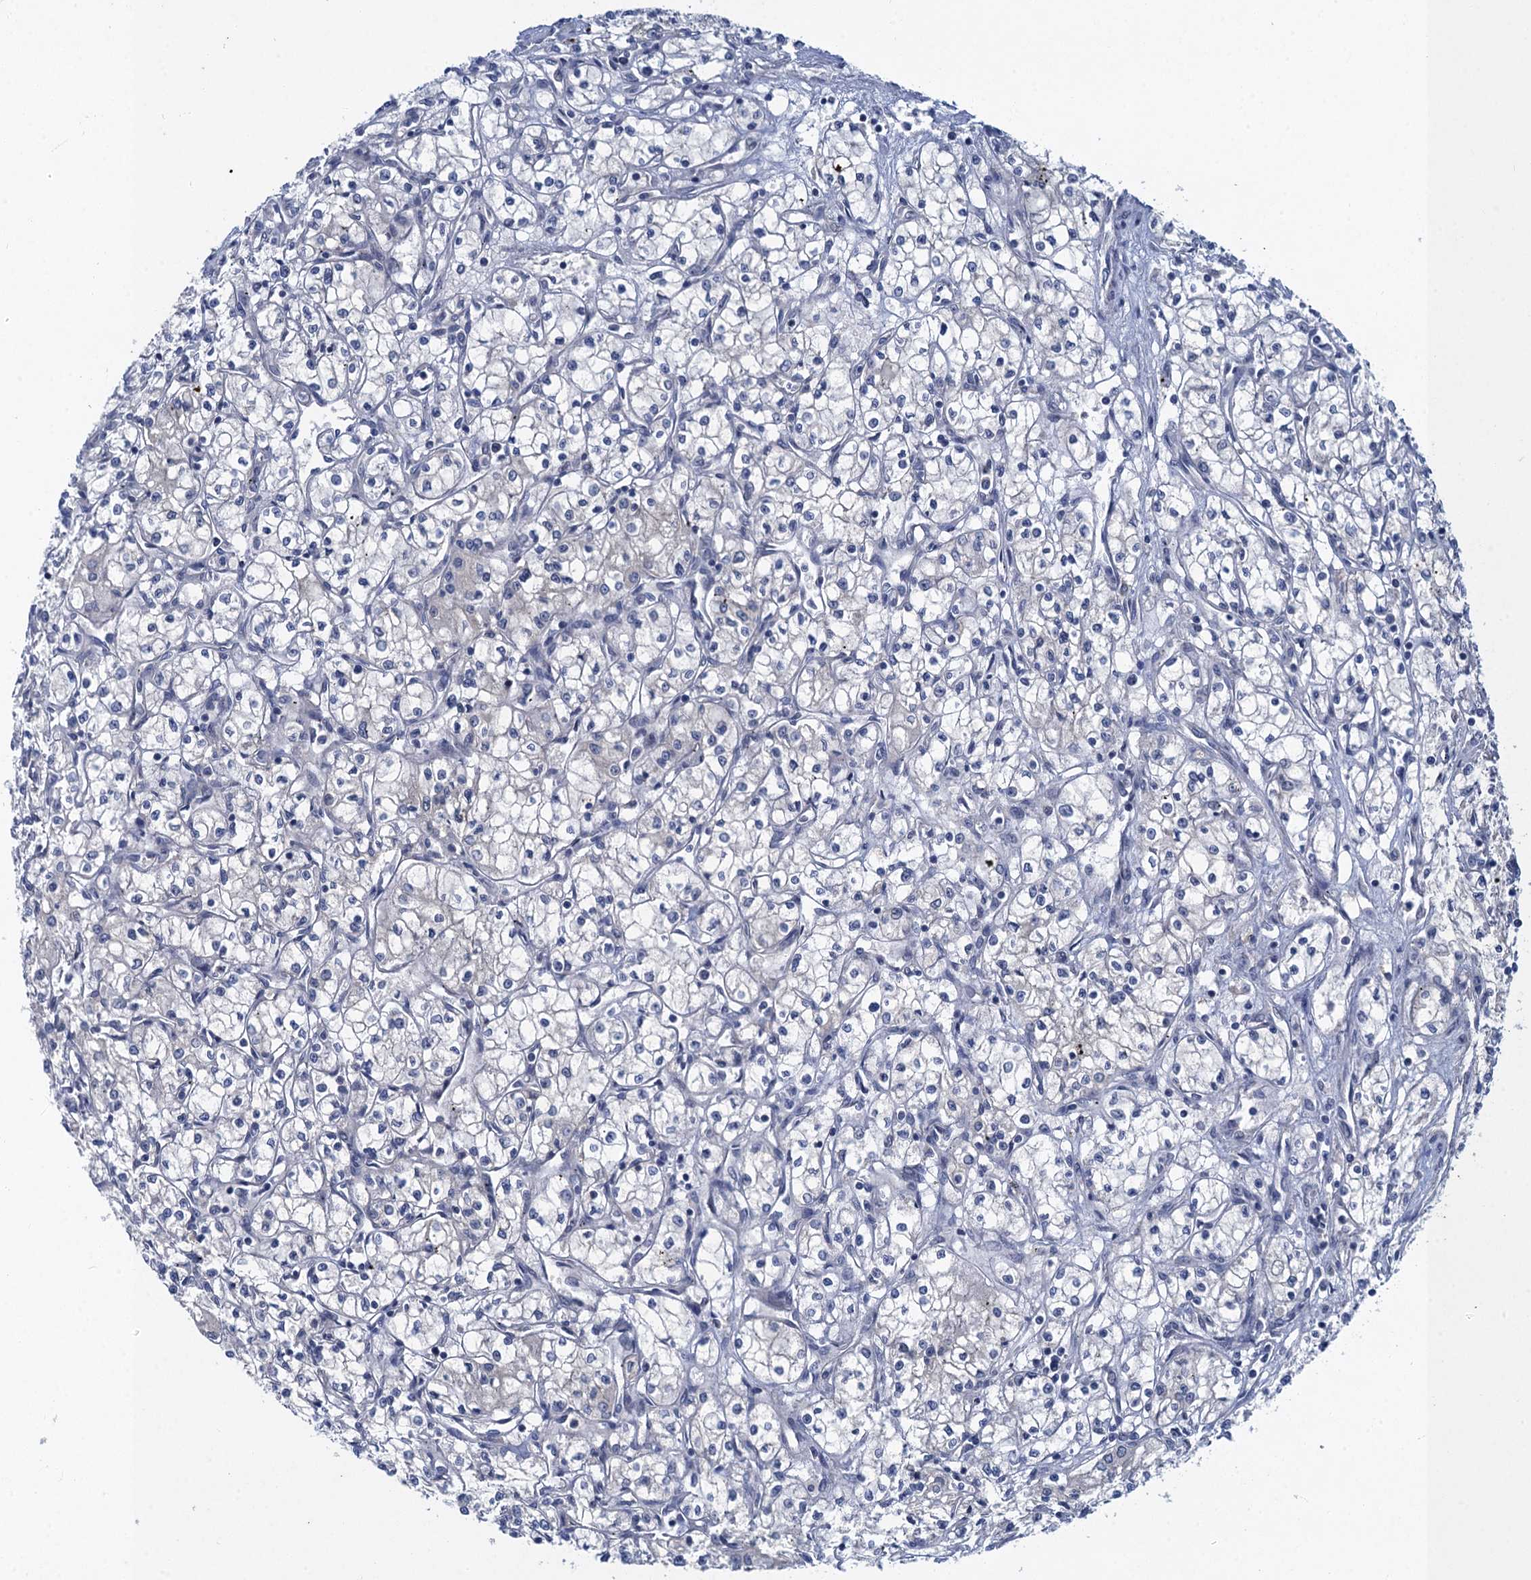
{"staining": {"intensity": "negative", "quantity": "none", "location": "none"}, "tissue": "renal cancer", "cell_type": "Tumor cells", "image_type": "cancer", "snomed": [{"axis": "morphology", "description": "Adenocarcinoma, NOS"}, {"axis": "topography", "description": "Kidney"}], "caption": "Immunohistochemistry image of human adenocarcinoma (renal) stained for a protein (brown), which demonstrates no positivity in tumor cells.", "gene": "MRFAP1", "patient": {"sex": "male", "age": 59}}